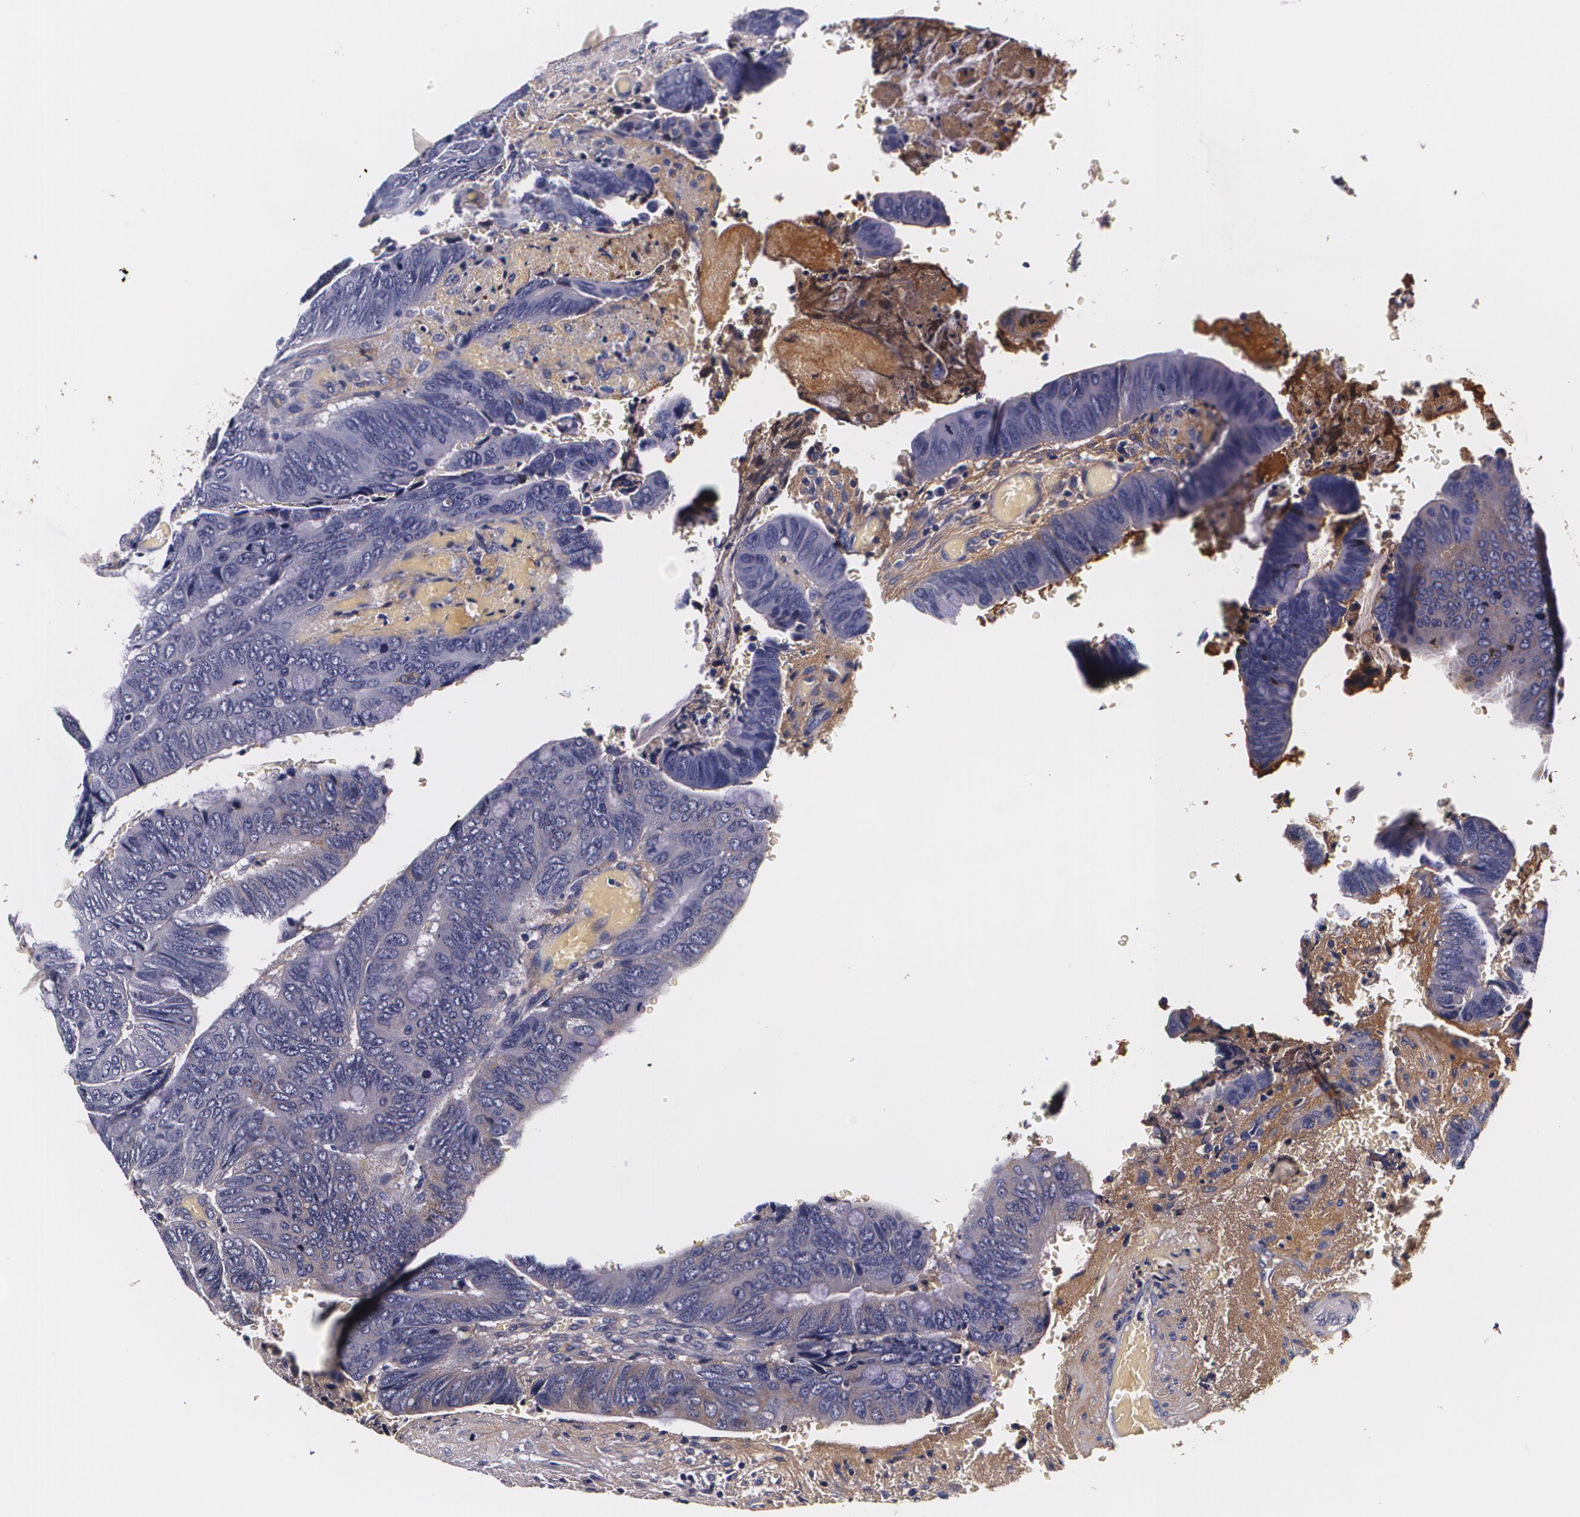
{"staining": {"intensity": "negative", "quantity": "none", "location": "none"}, "tissue": "colorectal cancer", "cell_type": "Tumor cells", "image_type": "cancer", "snomed": [{"axis": "morphology", "description": "Normal tissue, NOS"}, {"axis": "morphology", "description": "Adenocarcinoma, NOS"}, {"axis": "topography", "description": "Rectum"}], "caption": "The IHC photomicrograph has no significant positivity in tumor cells of colorectal adenocarcinoma tissue.", "gene": "TTR", "patient": {"sex": "male", "age": 92}}